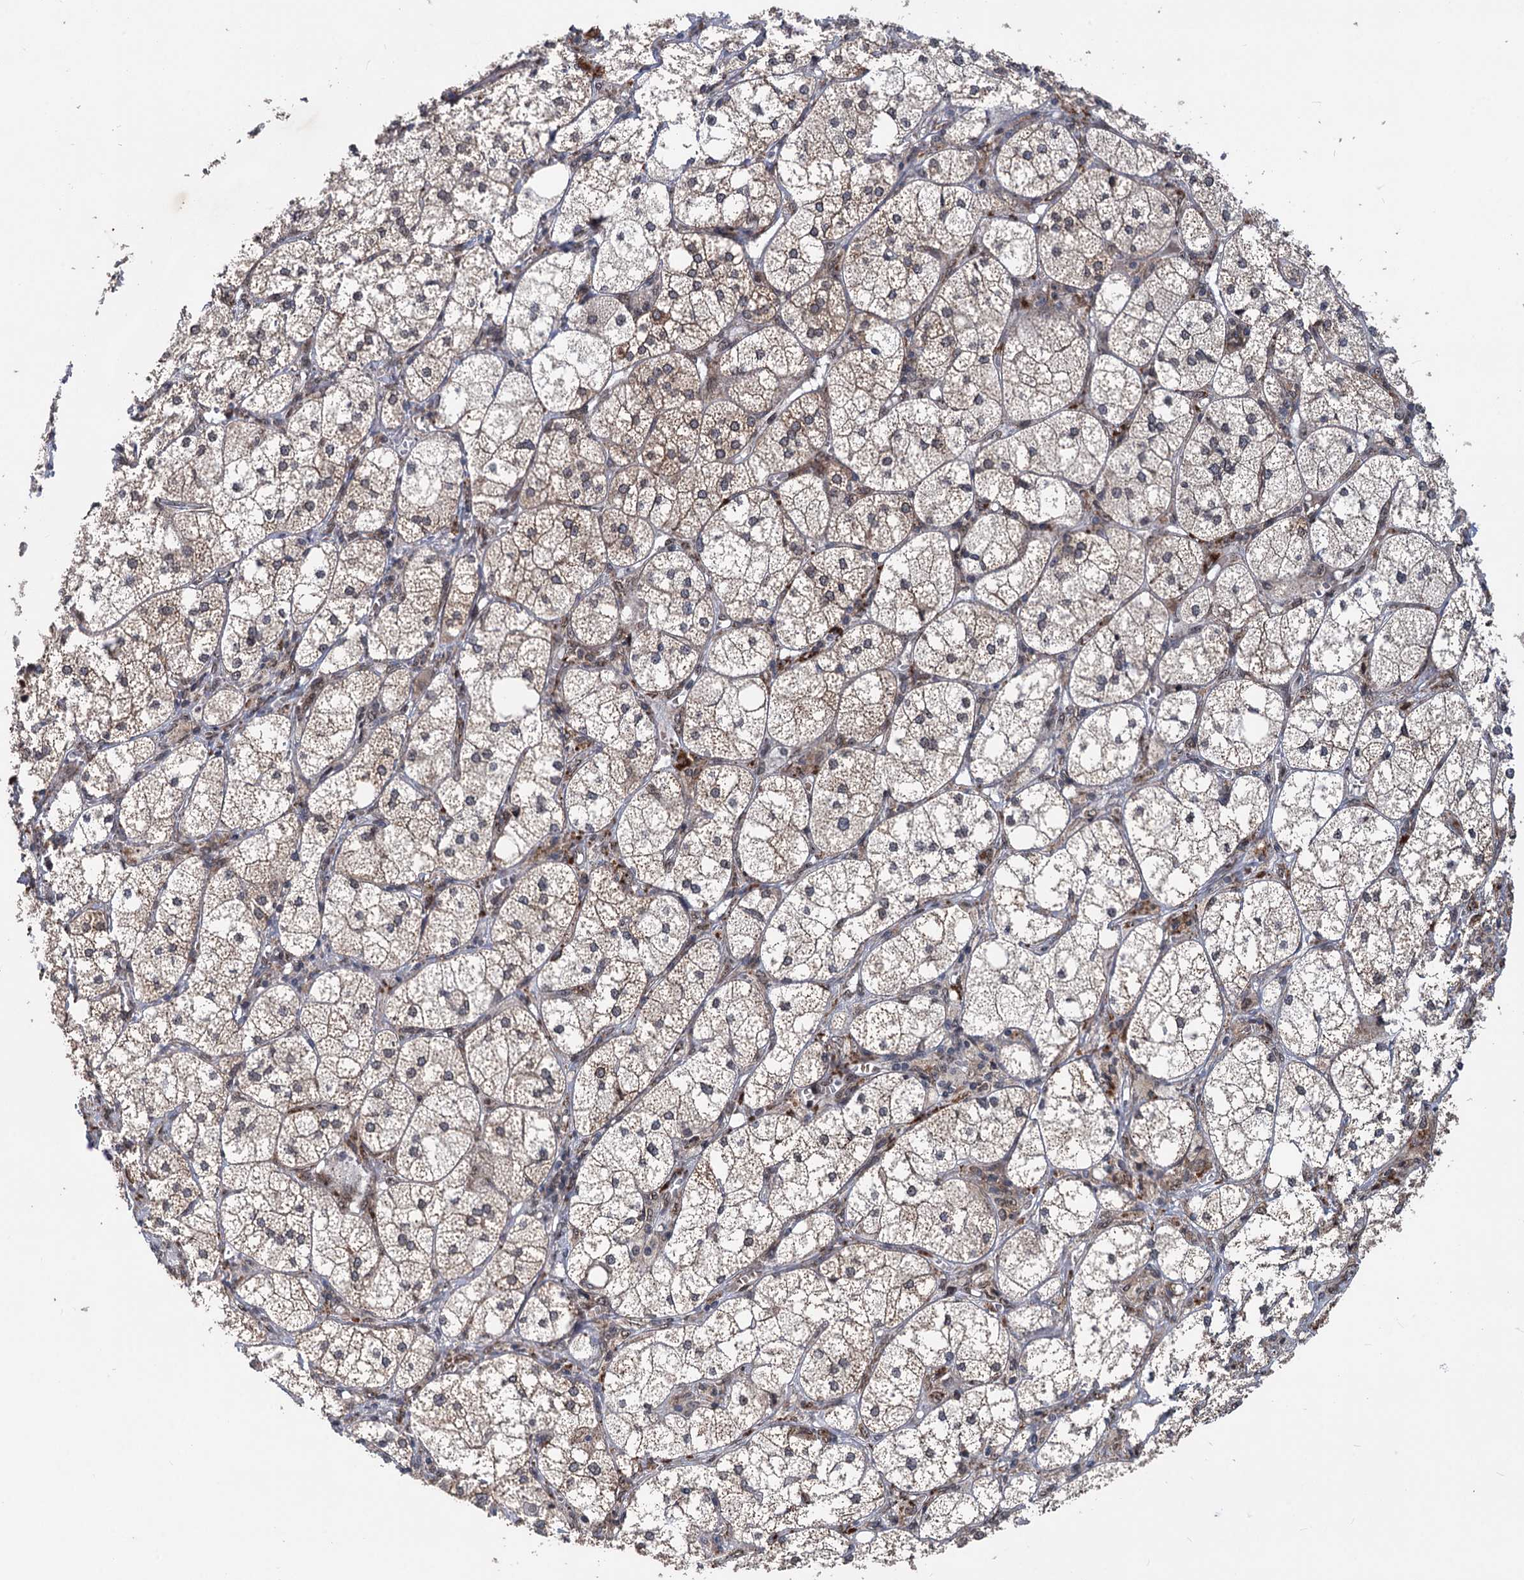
{"staining": {"intensity": "moderate", "quantity": ">75%", "location": "cytoplasmic/membranous"}, "tissue": "adrenal gland", "cell_type": "Glandular cells", "image_type": "normal", "snomed": [{"axis": "morphology", "description": "Normal tissue, NOS"}, {"axis": "topography", "description": "Adrenal gland"}], "caption": "DAB (3,3'-diaminobenzidine) immunohistochemical staining of normal adrenal gland shows moderate cytoplasmic/membranous protein positivity in about >75% of glandular cells.", "gene": "MESD", "patient": {"sex": "female", "age": 61}}